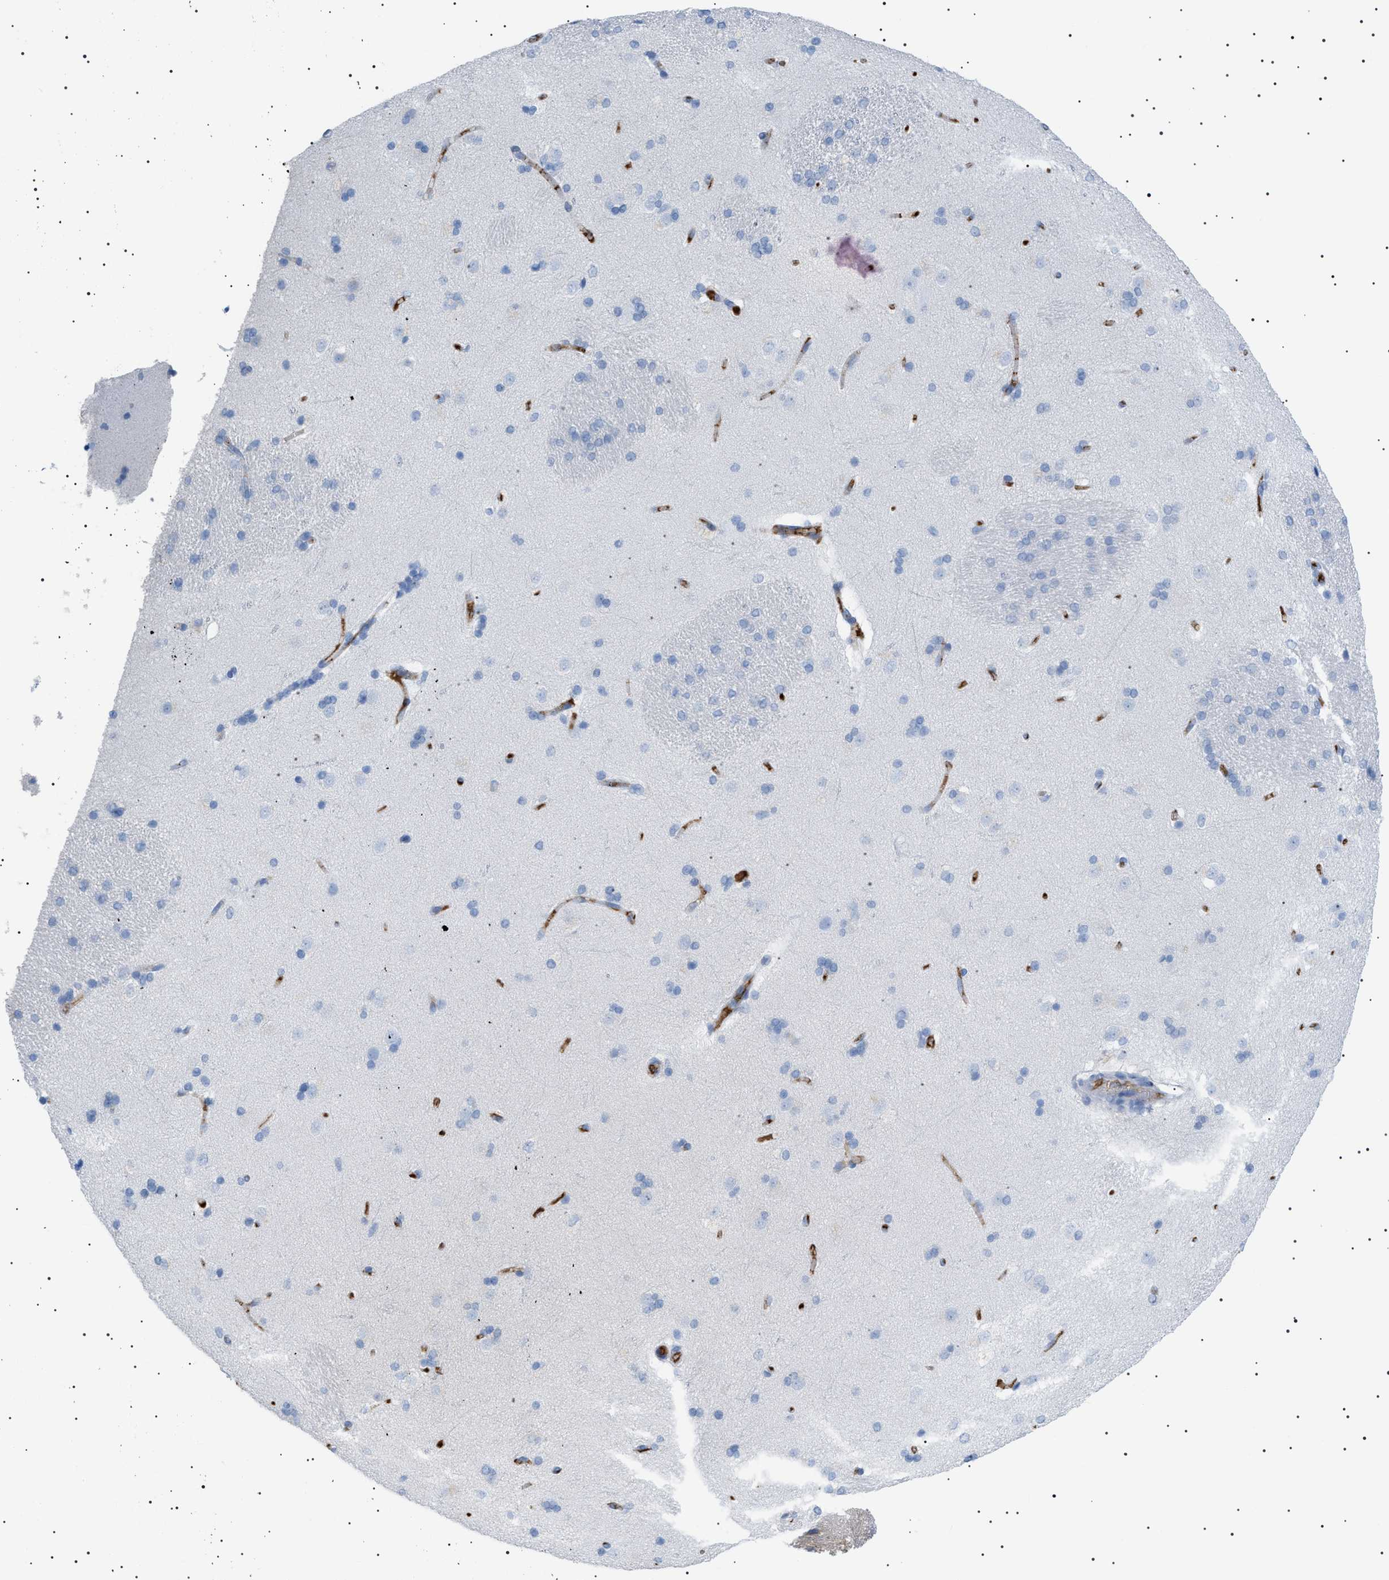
{"staining": {"intensity": "negative", "quantity": "none", "location": "none"}, "tissue": "caudate", "cell_type": "Glial cells", "image_type": "normal", "snomed": [{"axis": "morphology", "description": "Normal tissue, NOS"}, {"axis": "topography", "description": "Lateral ventricle wall"}], "caption": "The immunohistochemistry (IHC) histopathology image has no significant expression in glial cells of caudate. The staining is performed using DAB brown chromogen with nuclei counter-stained in using hematoxylin.", "gene": "LPA", "patient": {"sex": "female", "age": 19}}